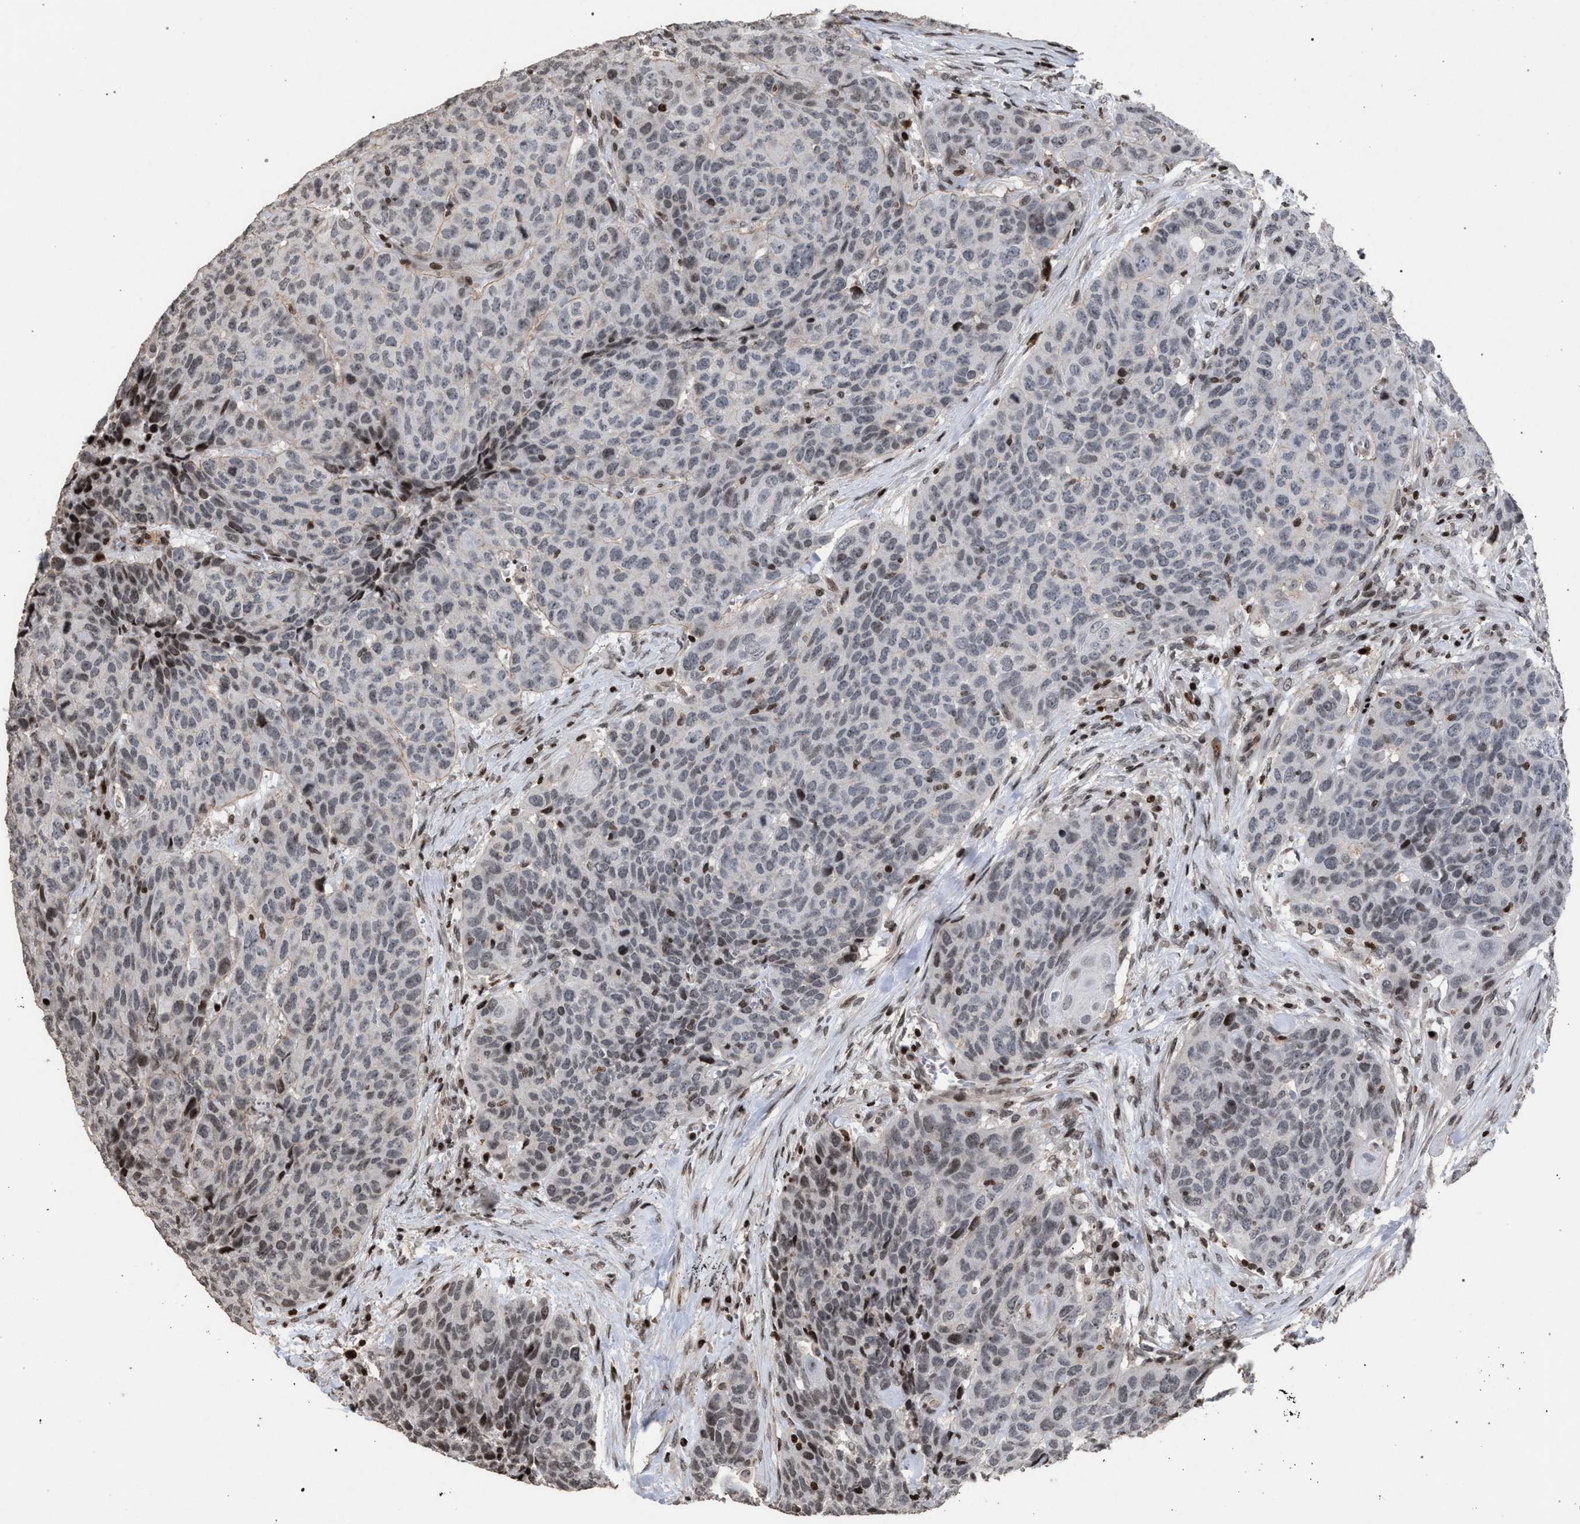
{"staining": {"intensity": "weak", "quantity": "25%-75%", "location": "nuclear"}, "tissue": "head and neck cancer", "cell_type": "Tumor cells", "image_type": "cancer", "snomed": [{"axis": "morphology", "description": "Squamous cell carcinoma, NOS"}, {"axis": "topography", "description": "Head-Neck"}], "caption": "A histopathology image of human head and neck cancer (squamous cell carcinoma) stained for a protein exhibits weak nuclear brown staining in tumor cells.", "gene": "FOXD3", "patient": {"sex": "male", "age": 66}}